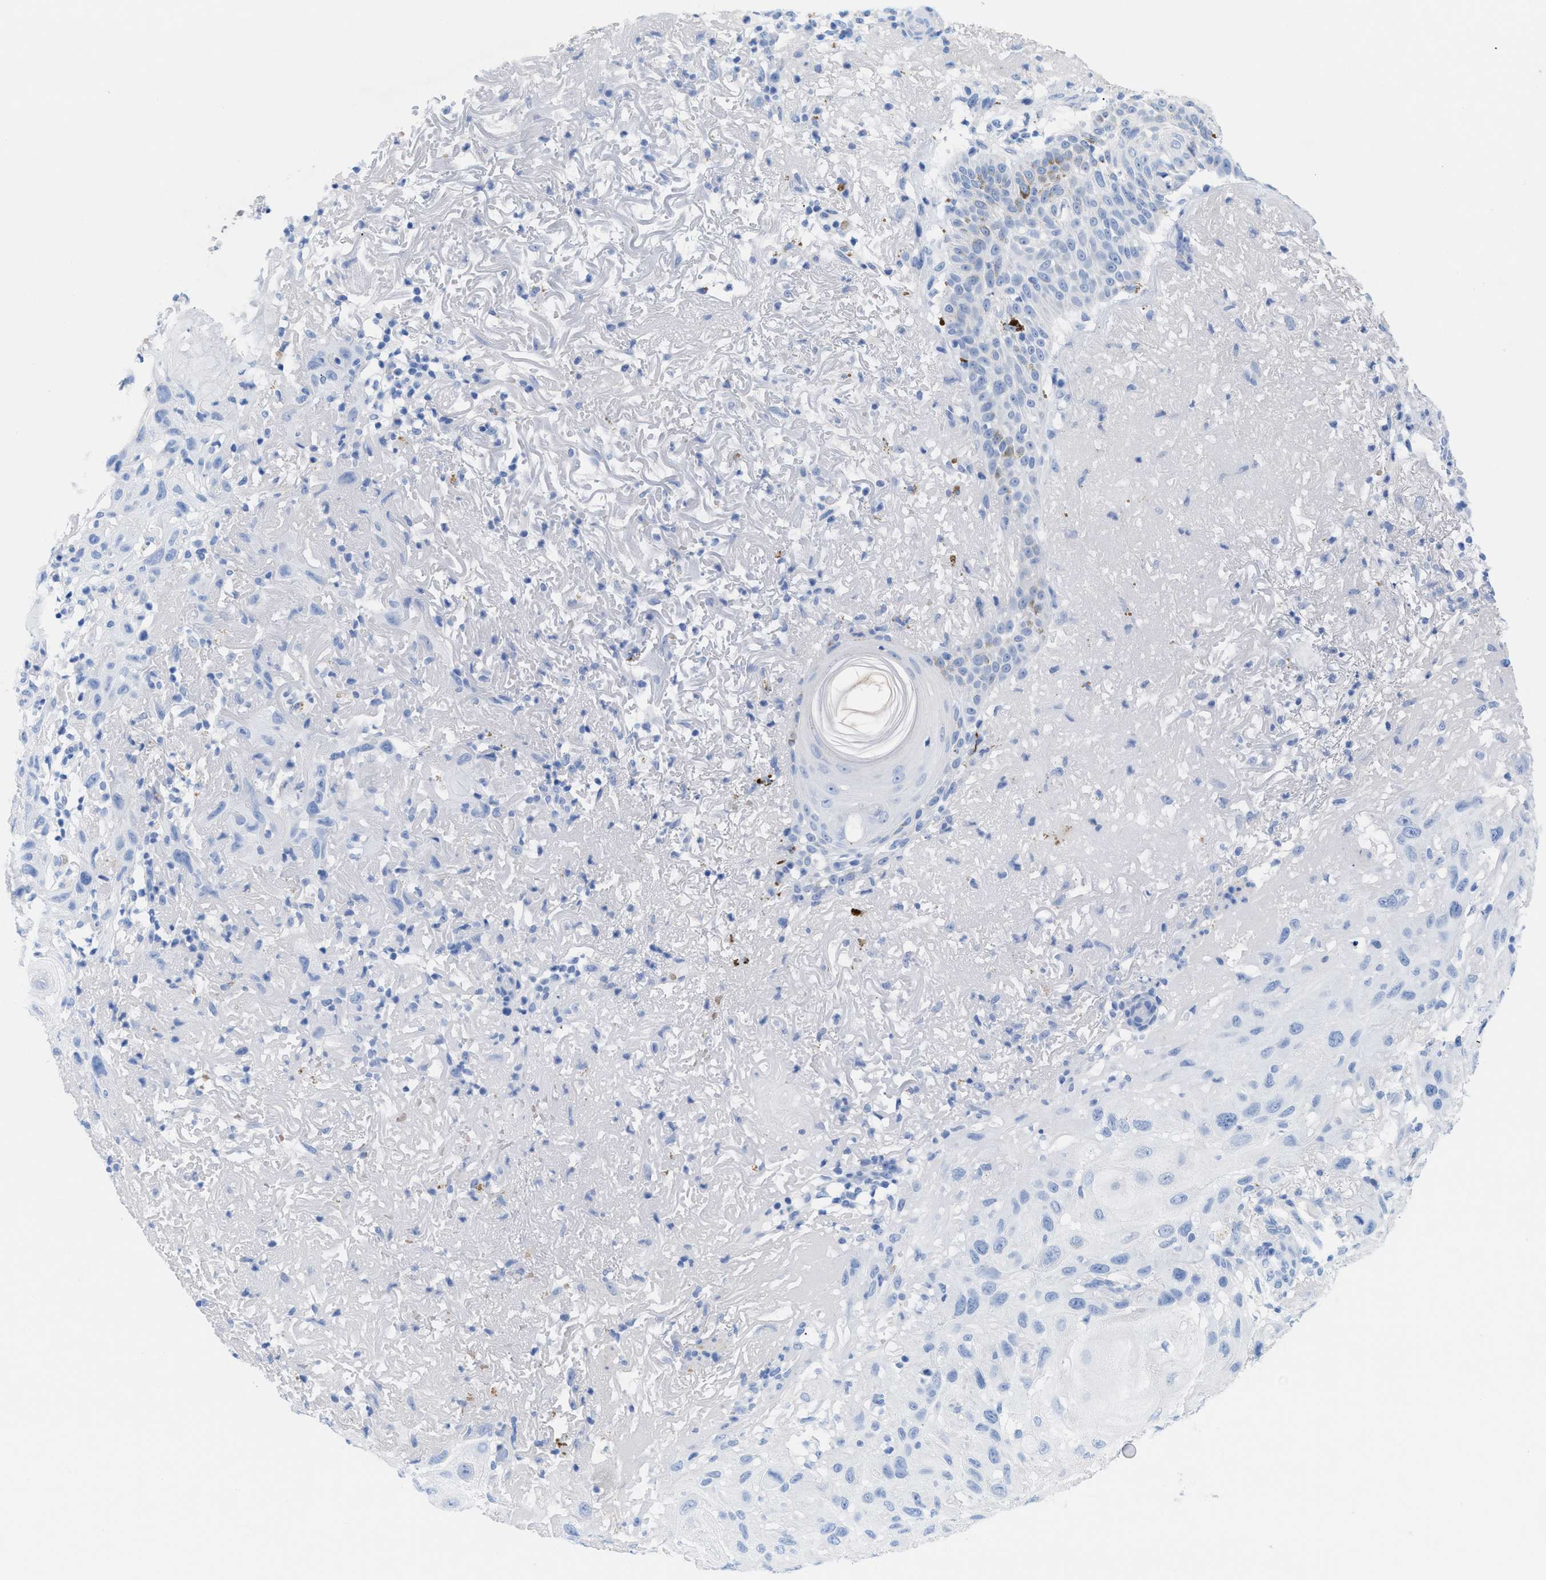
{"staining": {"intensity": "negative", "quantity": "none", "location": "none"}, "tissue": "skin cancer", "cell_type": "Tumor cells", "image_type": "cancer", "snomed": [{"axis": "morphology", "description": "Squamous cell carcinoma, NOS"}, {"axis": "topography", "description": "Skin"}], "caption": "Skin cancer (squamous cell carcinoma) was stained to show a protein in brown. There is no significant expression in tumor cells. Nuclei are stained in blue.", "gene": "ANKFN1", "patient": {"sex": "female", "age": 96}}